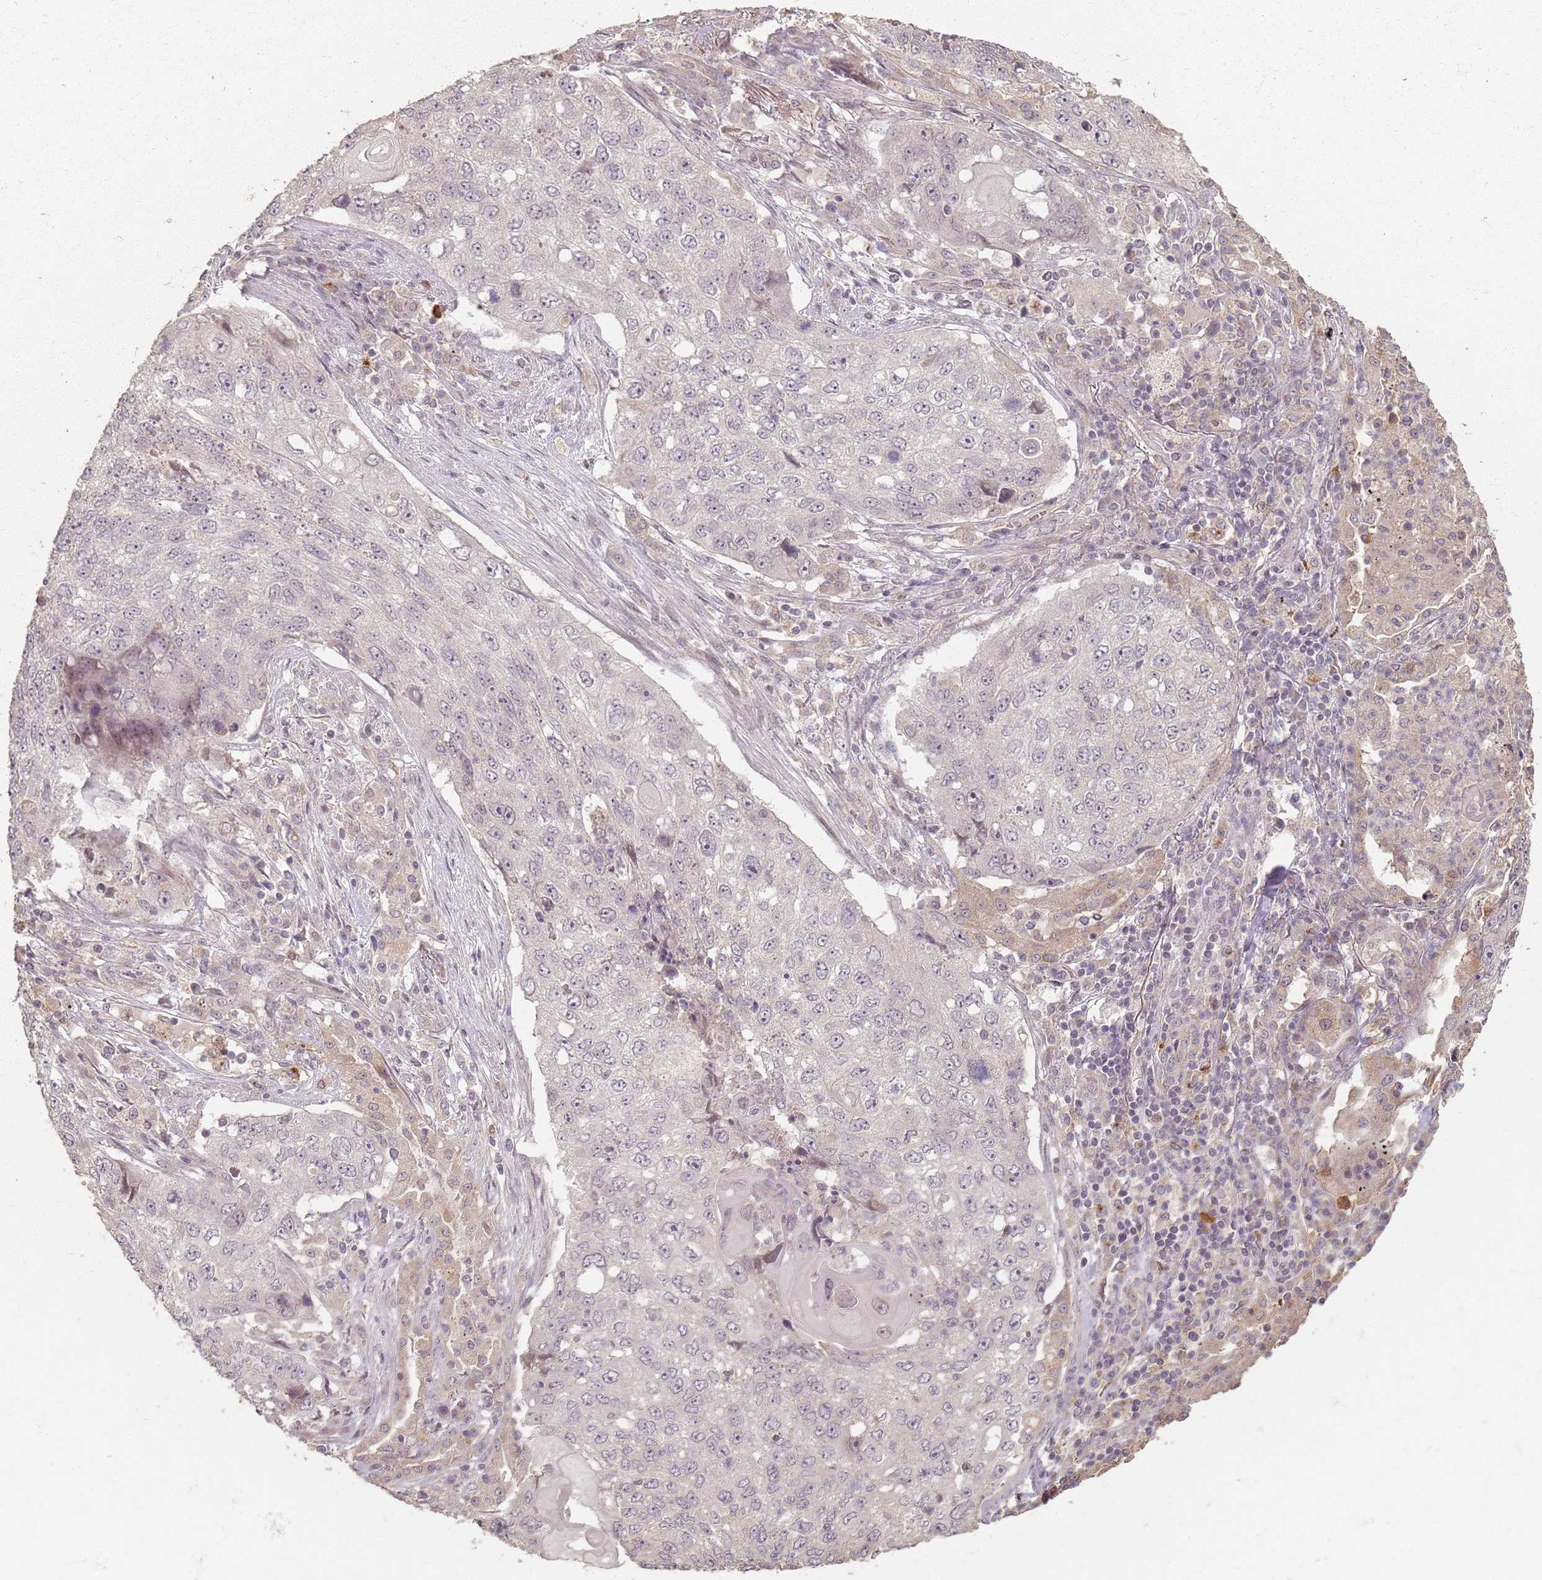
{"staining": {"intensity": "negative", "quantity": "none", "location": "none"}, "tissue": "lung cancer", "cell_type": "Tumor cells", "image_type": "cancer", "snomed": [{"axis": "morphology", "description": "Squamous cell carcinoma, NOS"}, {"axis": "topography", "description": "Lung"}], "caption": "This photomicrograph is of lung squamous cell carcinoma stained with IHC to label a protein in brown with the nuclei are counter-stained blue. There is no staining in tumor cells. The staining was performed using DAB to visualize the protein expression in brown, while the nuclei were stained in blue with hematoxylin (Magnification: 20x).", "gene": "CCDC168", "patient": {"sex": "female", "age": 63}}